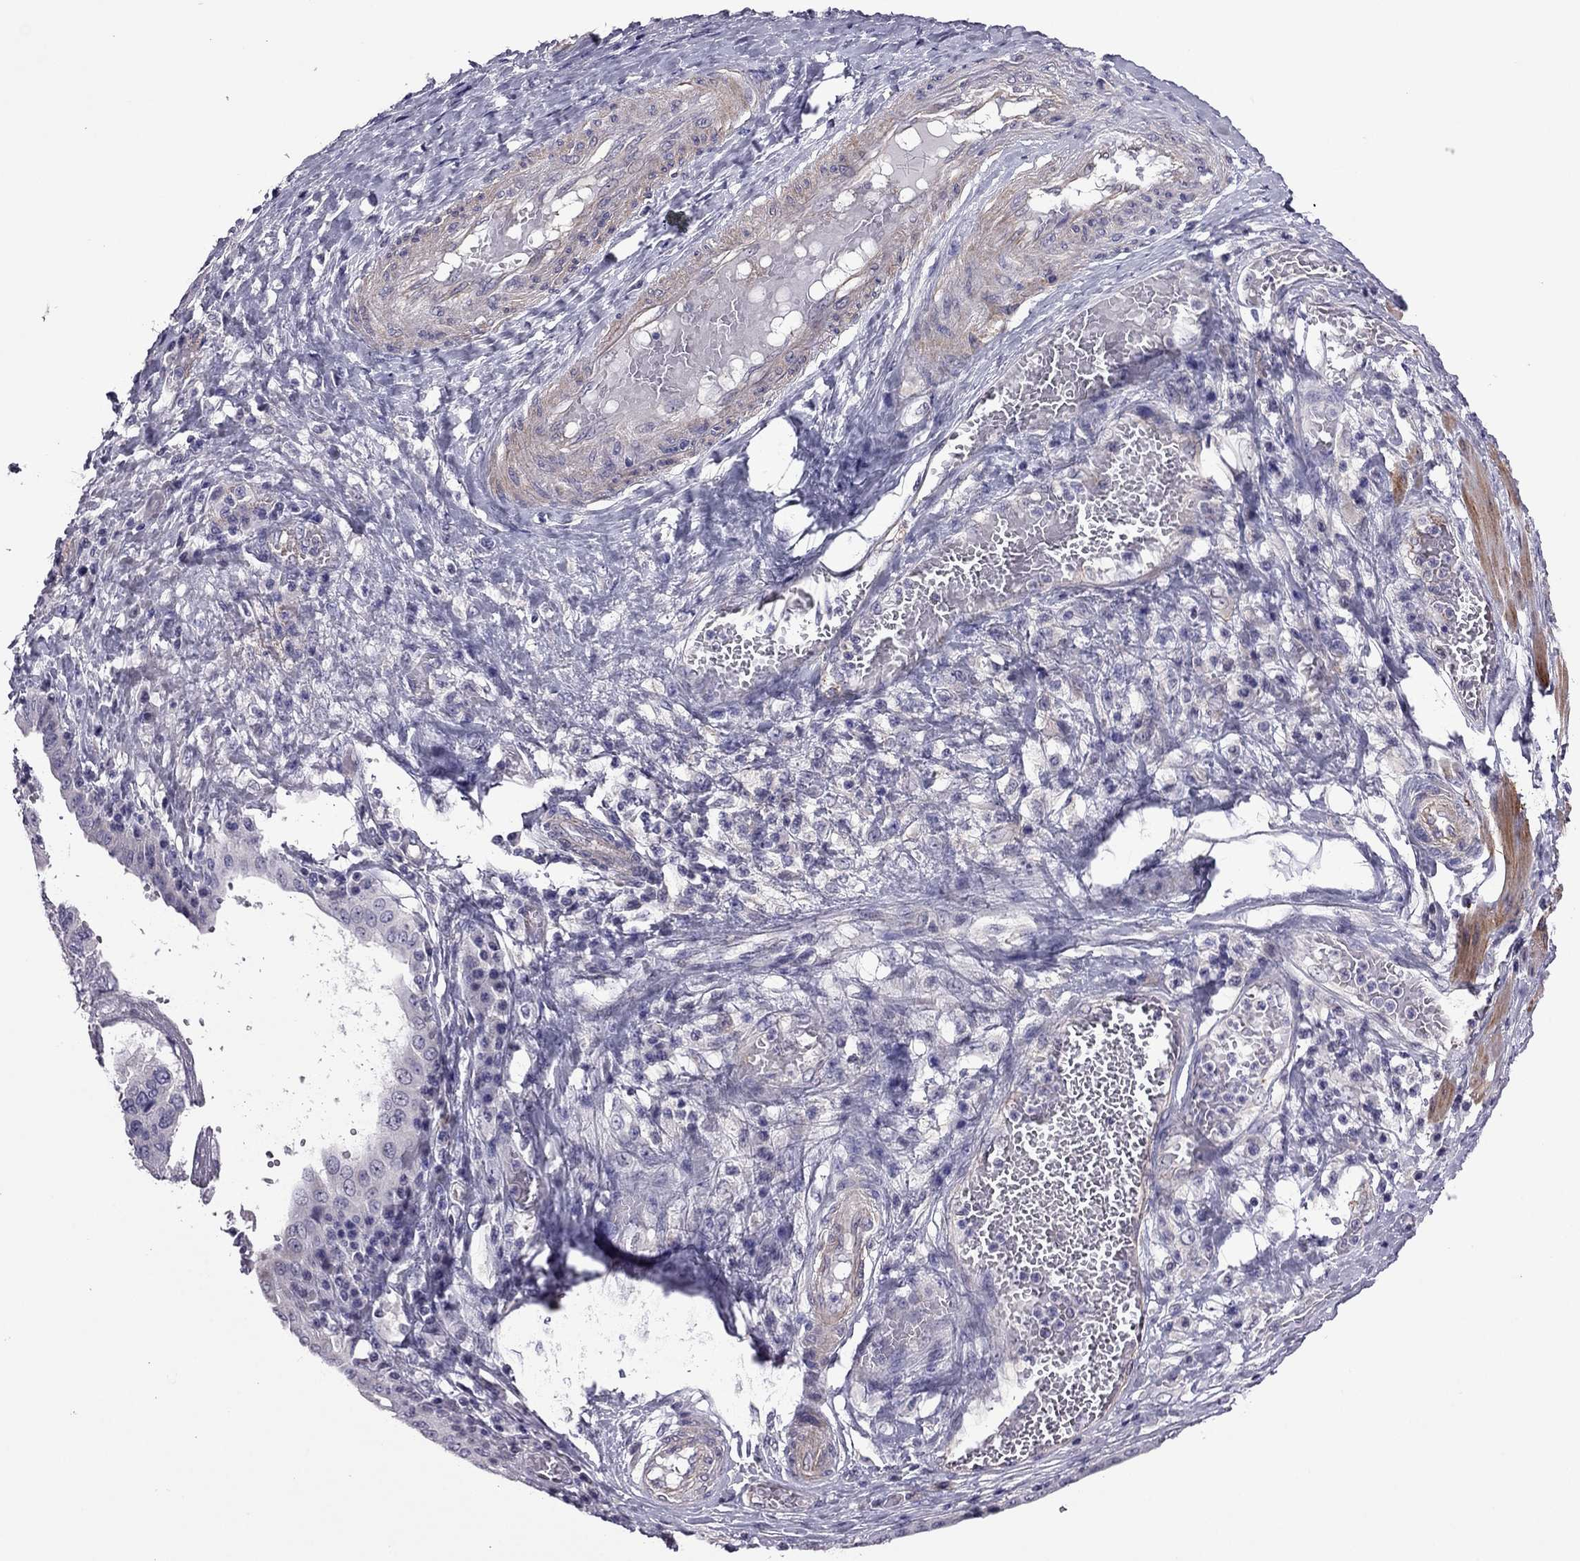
{"staining": {"intensity": "negative", "quantity": "none", "location": "none"}, "tissue": "ovarian cancer", "cell_type": "Tumor cells", "image_type": "cancer", "snomed": [{"axis": "morphology", "description": "Cystadenocarcinoma, serous, NOS"}, {"axis": "topography", "description": "Ovary"}], "caption": "Ovarian cancer was stained to show a protein in brown. There is no significant expression in tumor cells.", "gene": "SLC16A8", "patient": {"sex": "female", "age": 79}}